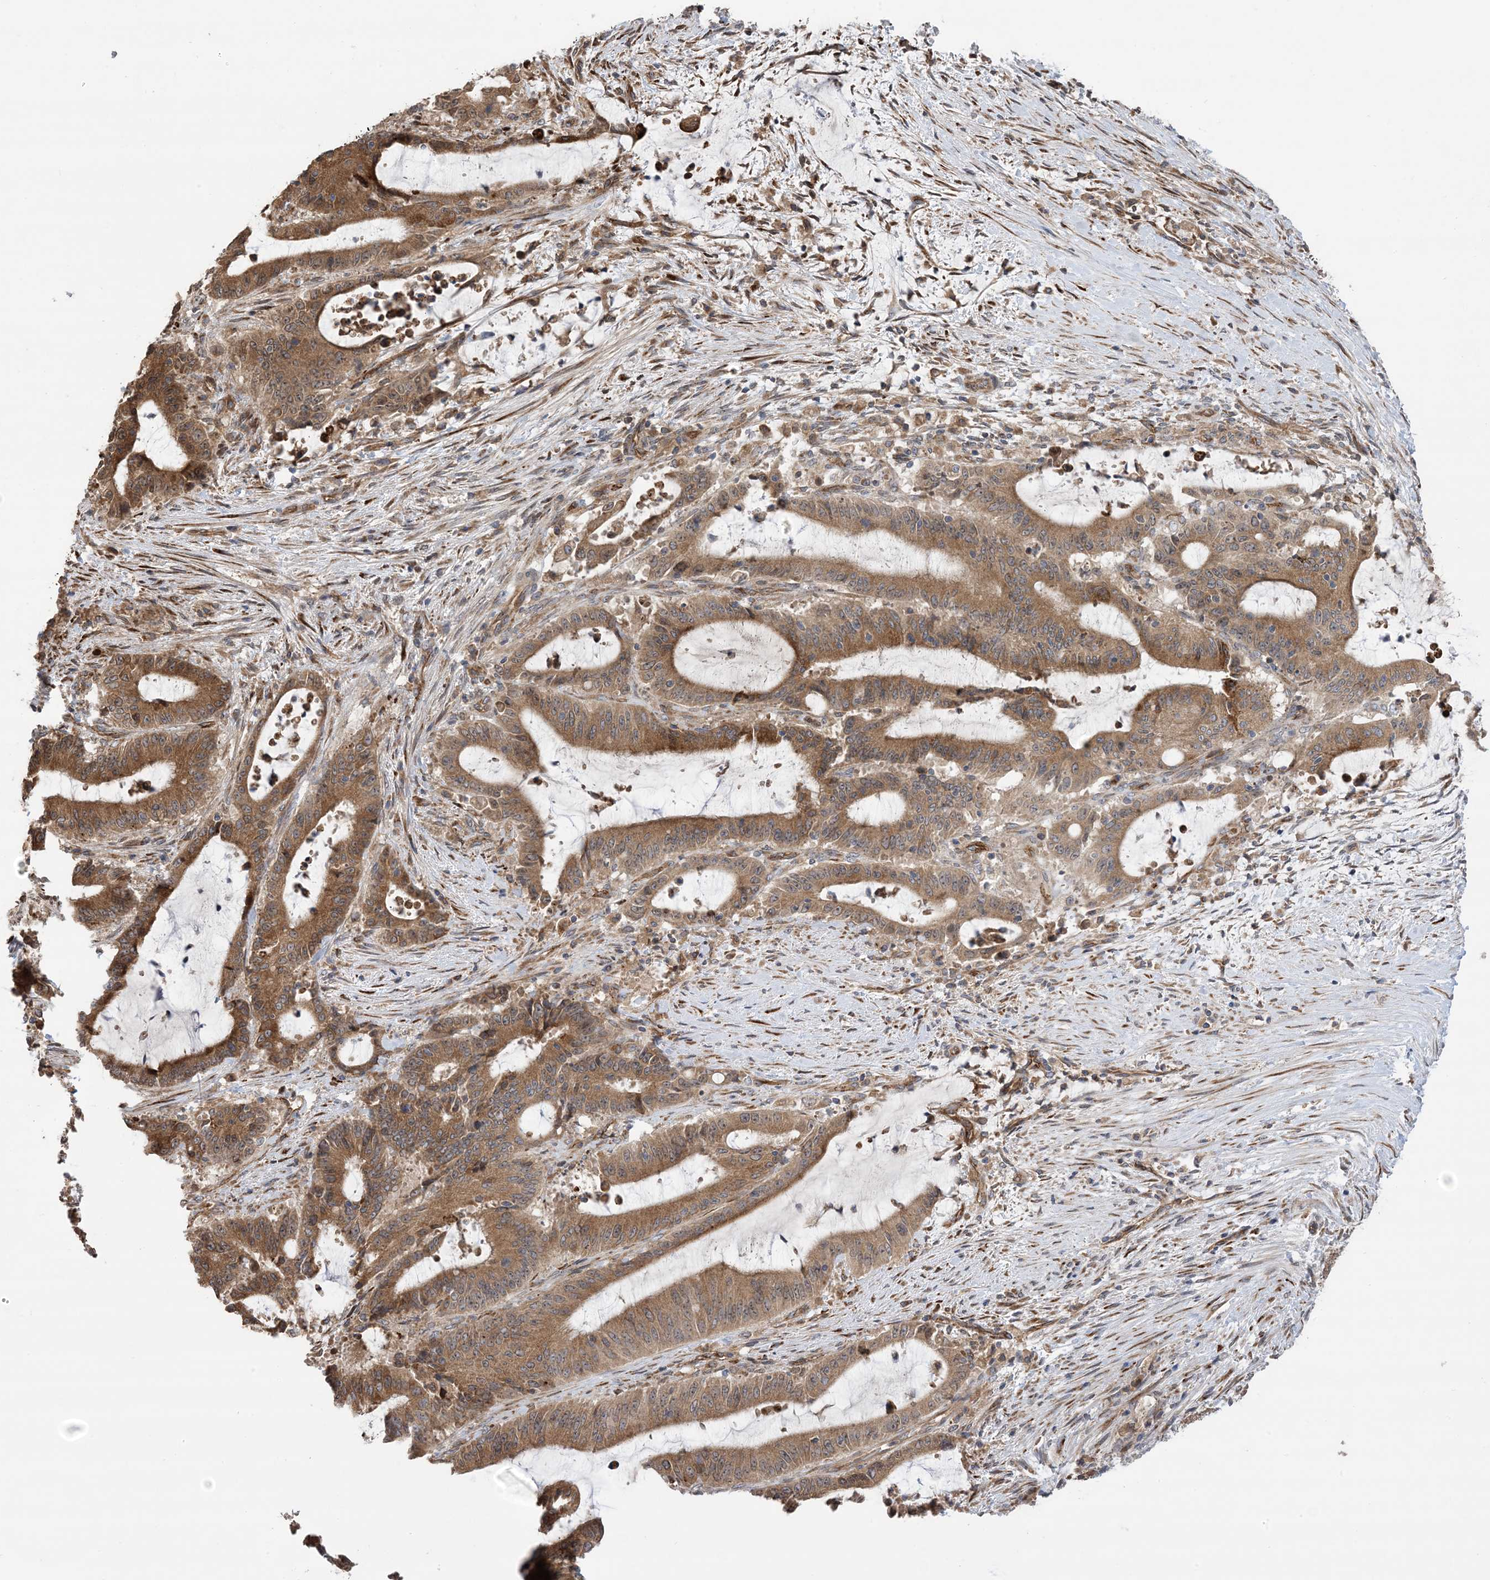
{"staining": {"intensity": "moderate", "quantity": ">75%", "location": "cytoplasmic/membranous"}, "tissue": "liver cancer", "cell_type": "Tumor cells", "image_type": "cancer", "snomed": [{"axis": "morphology", "description": "Normal tissue, NOS"}, {"axis": "morphology", "description": "Cholangiocarcinoma"}, {"axis": "topography", "description": "Liver"}, {"axis": "topography", "description": "Peripheral nerve tissue"}], "caption": "Liver cholangiocarcinoma stained with DAB (3,3'-diaminobenzidine) immunohistochemistry (IHC) displays medium levels of moderate cytoplasmic/membranous positivity in about >75% of tumor cells. (IHC, brightfield microscopy, high magnification).", "gene": "CLEC16A", "patient": {"sex": "female", "age": 73}}